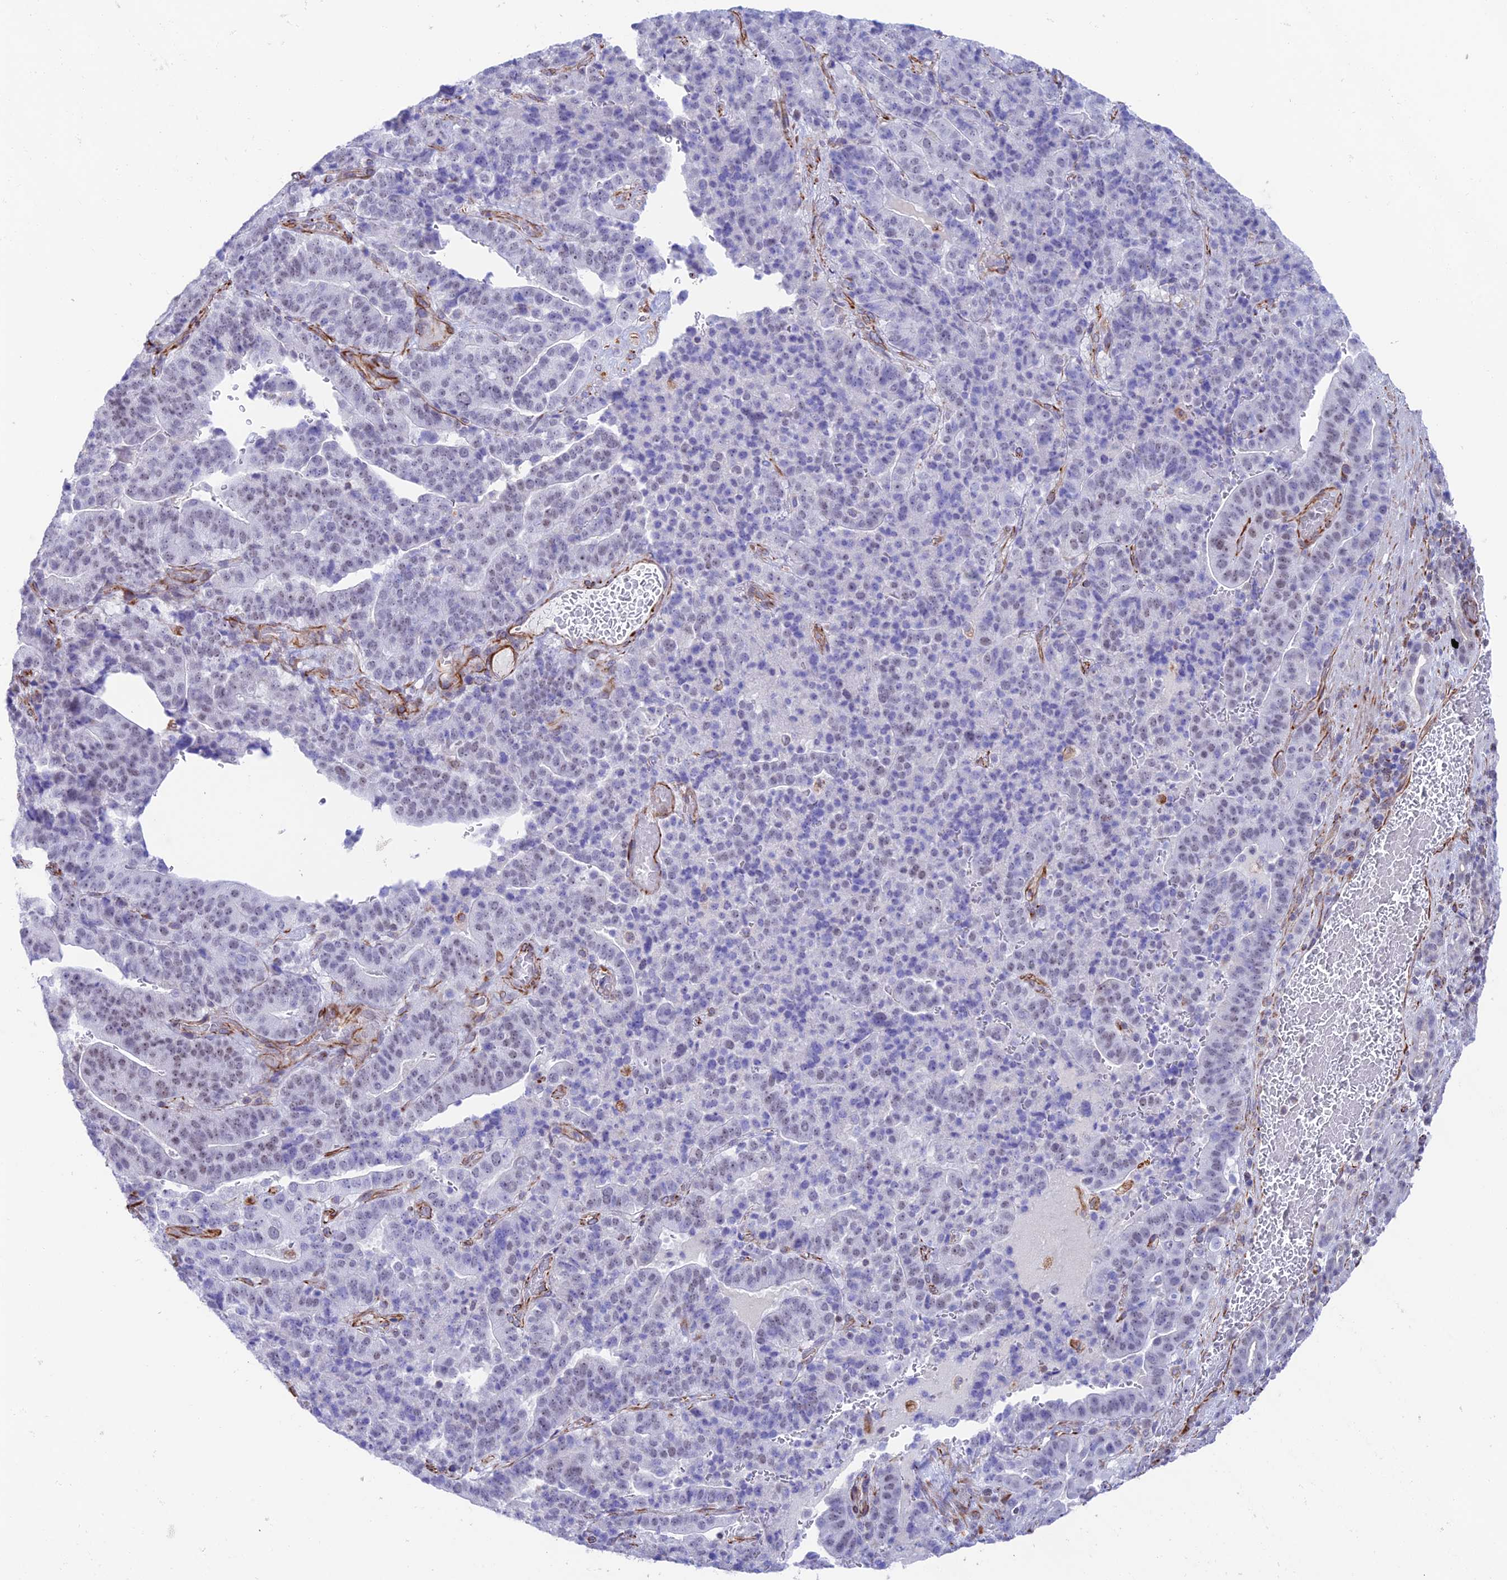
{"staining": {"intensity": "negative", "quantity": "none", "location": "none"}, "tissue": "stomach cancer", "cell_type": "Tumor cells", "image_type": "cancer", "snomed": [{"axis": "morphology", "description": "Adenocarcinoma, NOS"}, {"axis": "topography", "description": "Stomach"}], "caption": "Tumor cells show no significant positivity in stomach cancer (adenocarcinoma).", "gene": "ZNF652", "patient": {"sex": "male", "age": 48}}